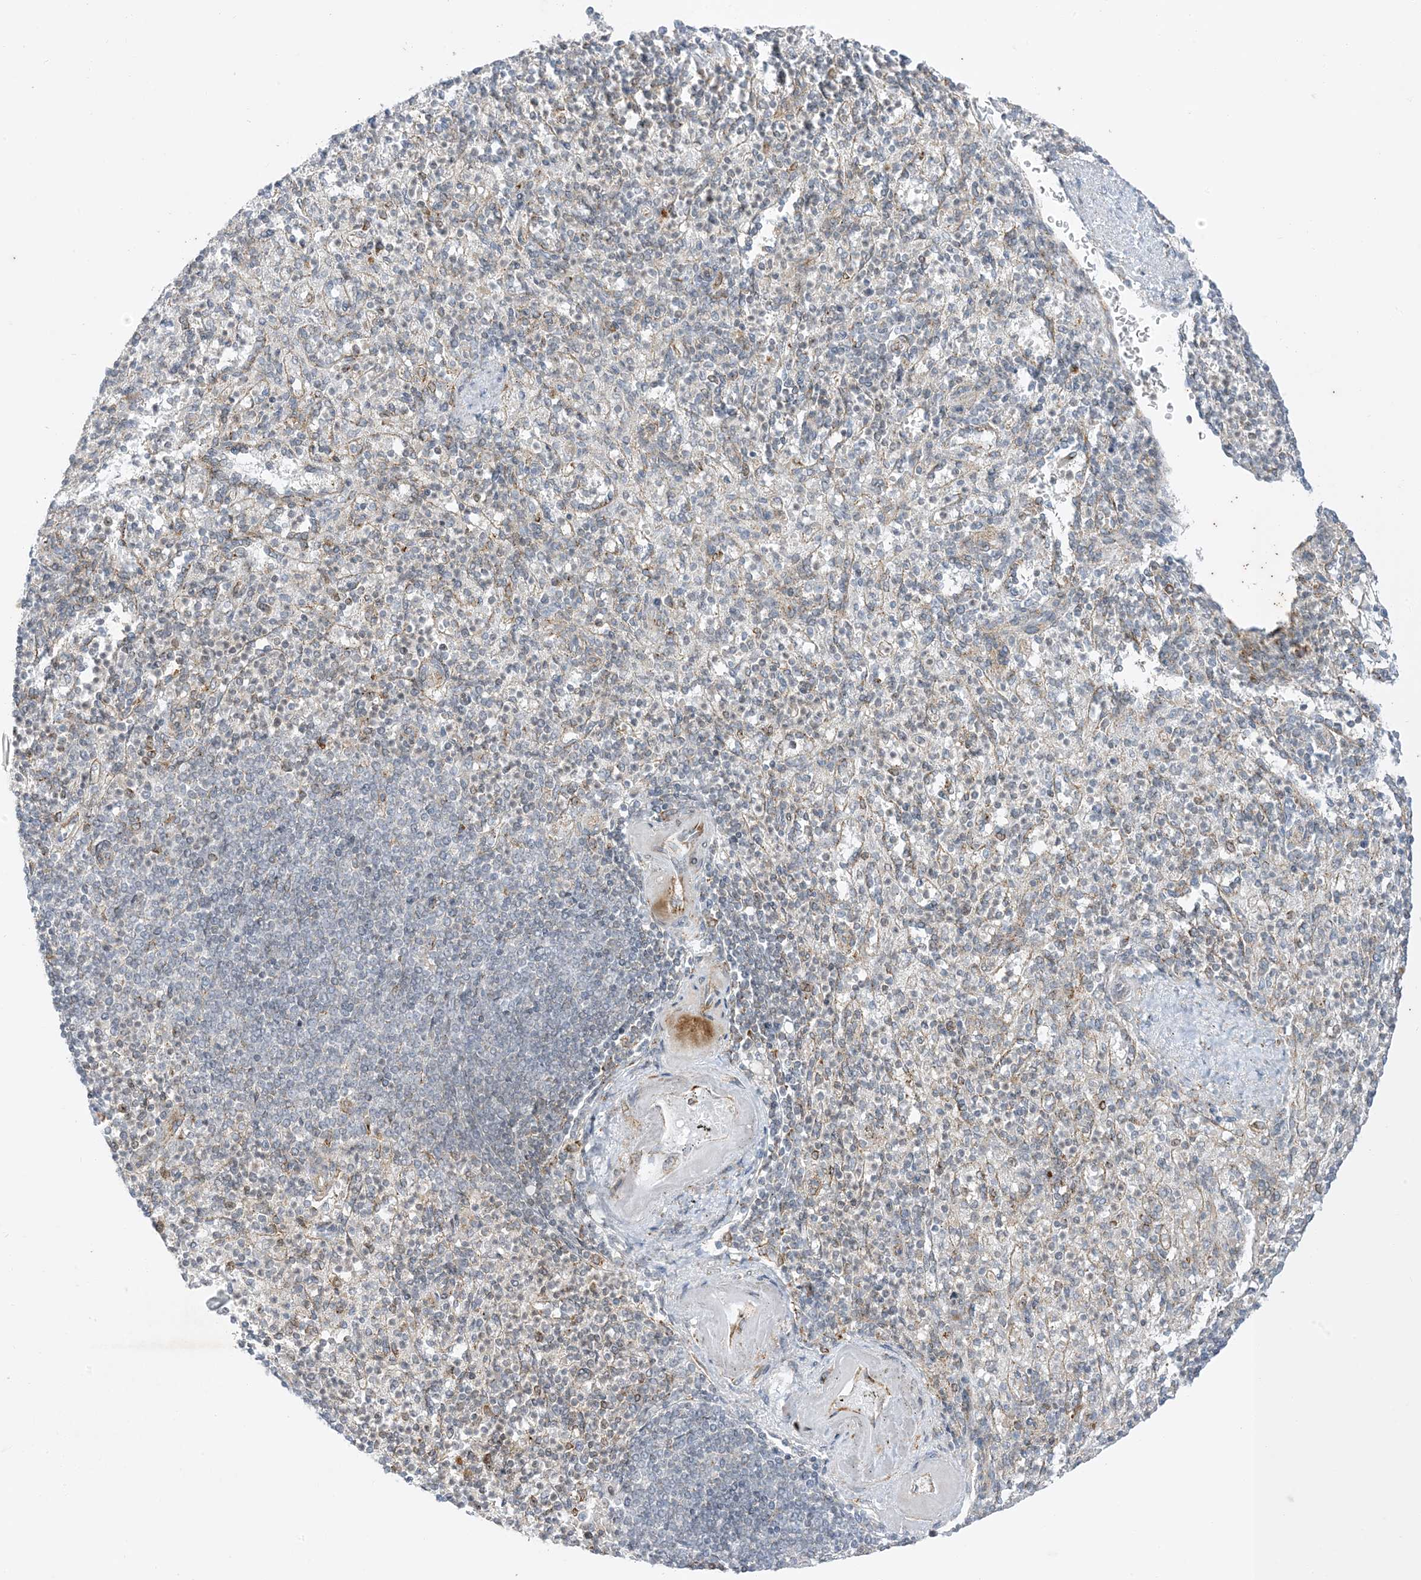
{"staining": {"intensity": "negative", "quantity": "none", "location": "none"}, "tissue": "spleen", "cell_type": "Cells in red pulp", "image_type": "normal", "snomed": [{"axis": "morphology", "description": "Normal tissue, NOS"}, {"axis": "topography", "description": "Spleen"}], "caption": "Immunohistochemical staining of normal spleen displays no significant positivity in cells in red pulp. (Brightfield microscopy of DAB (3,3'-diaminobenzidine) immunohistochemistry at high magnification).", "gene": "RAC1", "patient": {"sex": "female", "age": 74}}